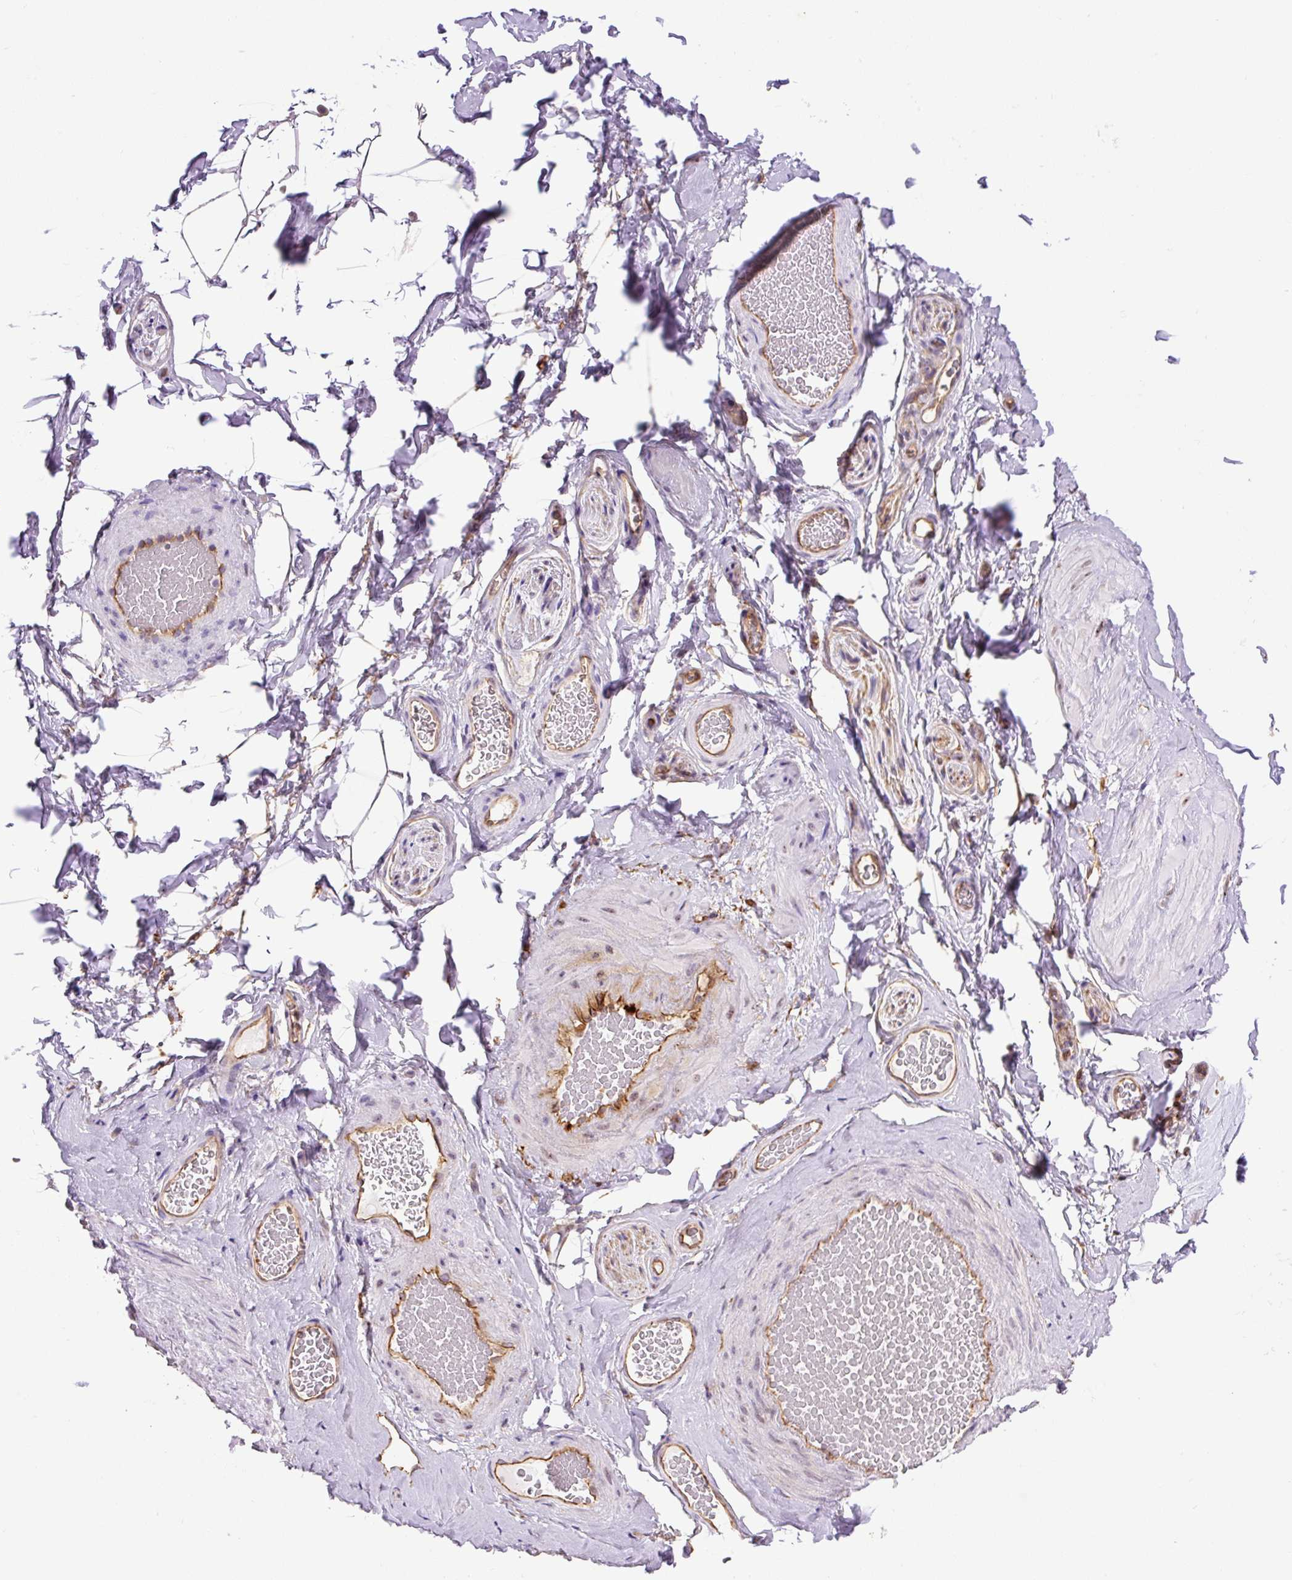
{"staining": {"intensity": "negative", "quantity": "none", "location": "none"}, "tissue": "adipose tissue", "cell_type": "Adipocytes", "image_type": "normal", "snomed": [{"axis": "morphology", "description": "Normal tissue, NOS"}, {"axis": "topography", "description": "Vascular tissue"}, {"axis": "topography", "description": "Peripheral nerve tissue"}], "caption": "The micrograph shows no staining of adipocytes in normal adipose tissue. (Brightfield microscopy of DAB IHC at high magnification).", "gene": "MYO5C", "patient": {"sex": "male", "age": 41}}